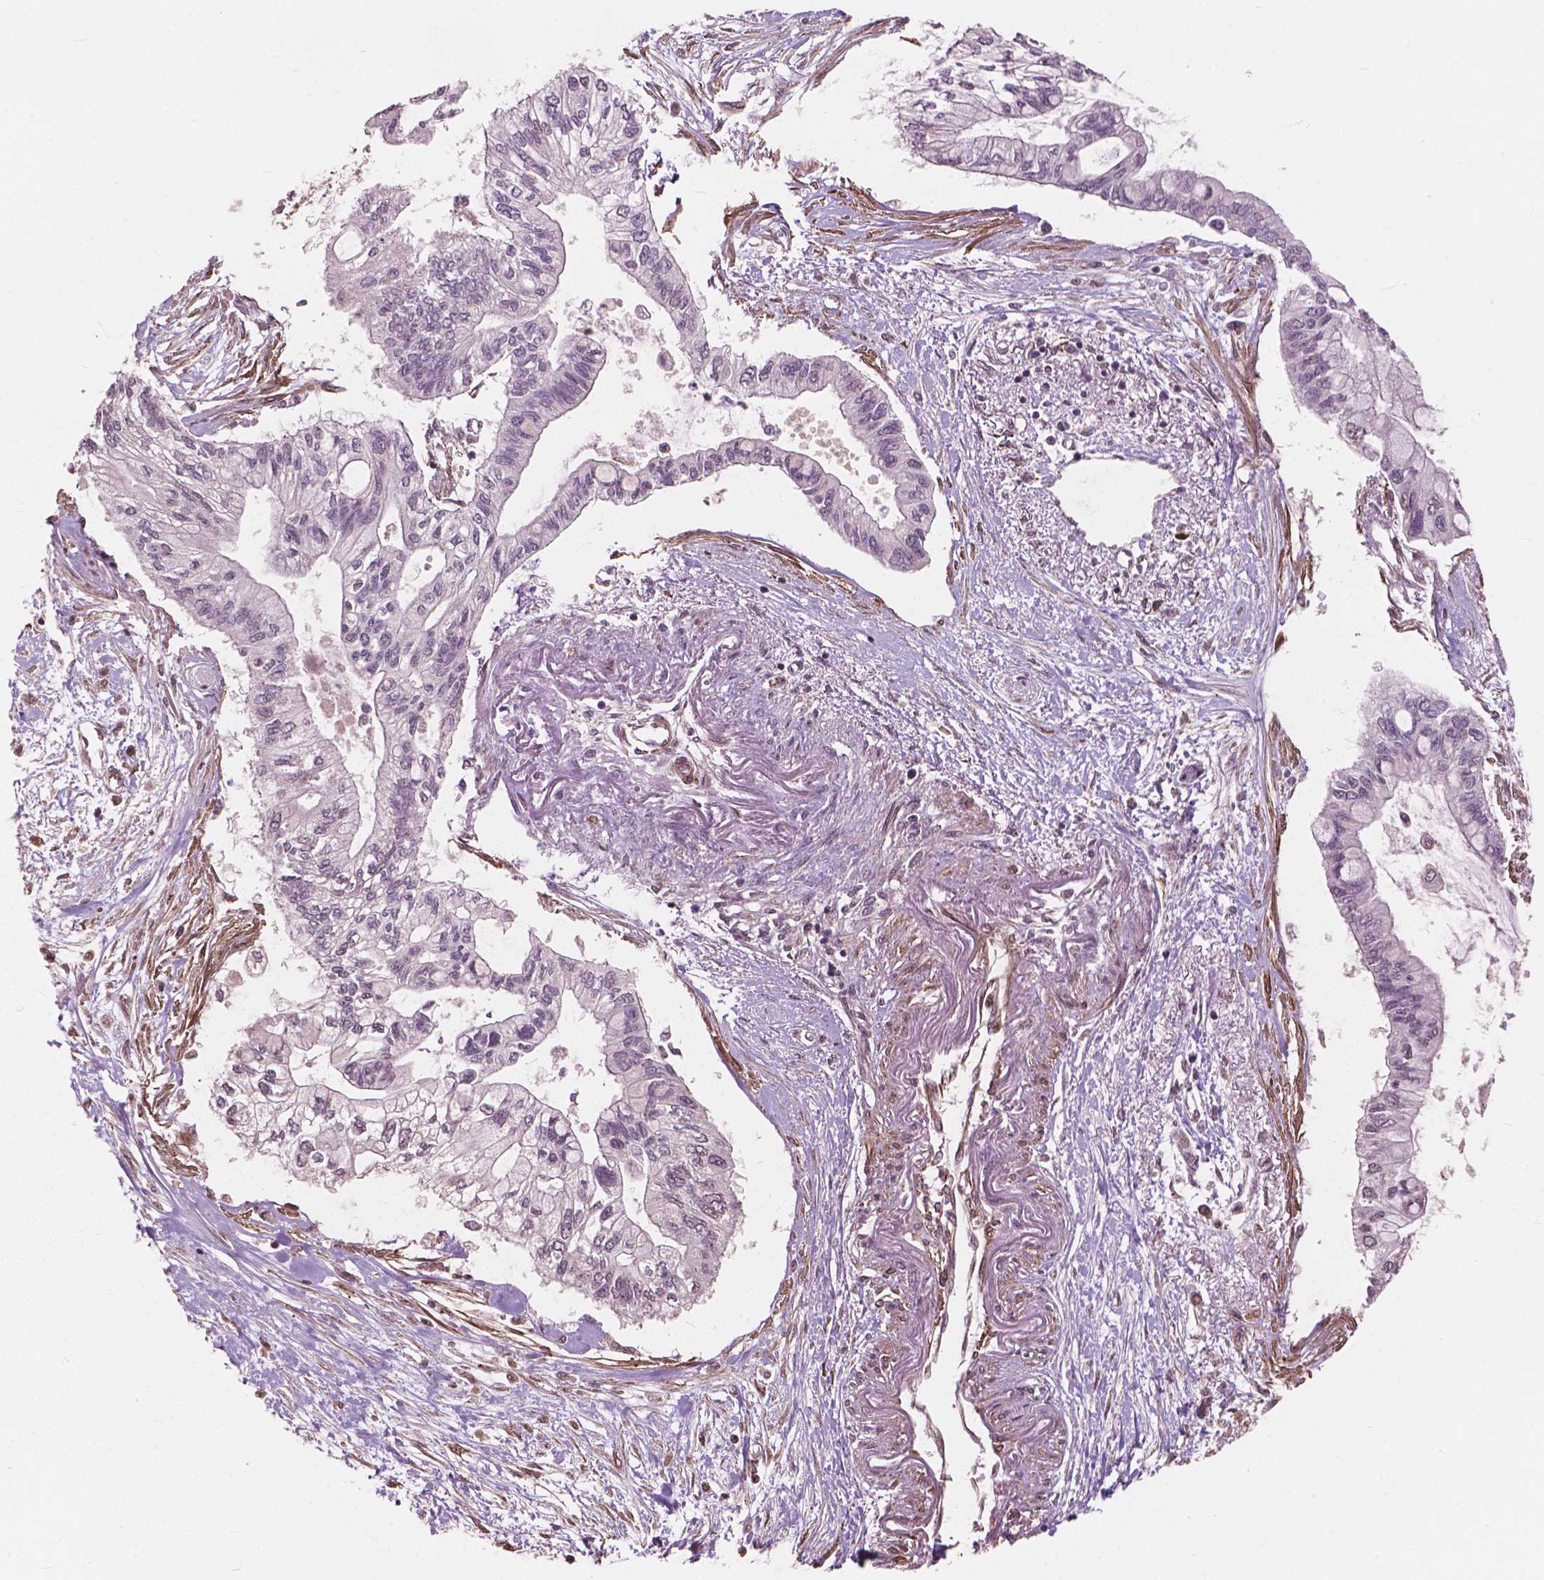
{"staining": {"intensity": "negative", "quantity": "none", "location": "none"}, "tissue": "pancreatic cancer", "cell_type": "Tumor cells", "image_type": "cancer", "snomed": [{"axis": "morphology", "description": "Adenocarcinoma, NOS"}, {"axis": "topography", "description": "Pancreas"}], "caption": "This is a image of immunohistochemistry (IHC) staining of adenocarcinoma (pancreatic), which shows no expression in tumor cells. (IHC, brightfield microscopy, high magnification).", "gene": "FNIP1", "patient": {"sex": "female", "age": 77}}